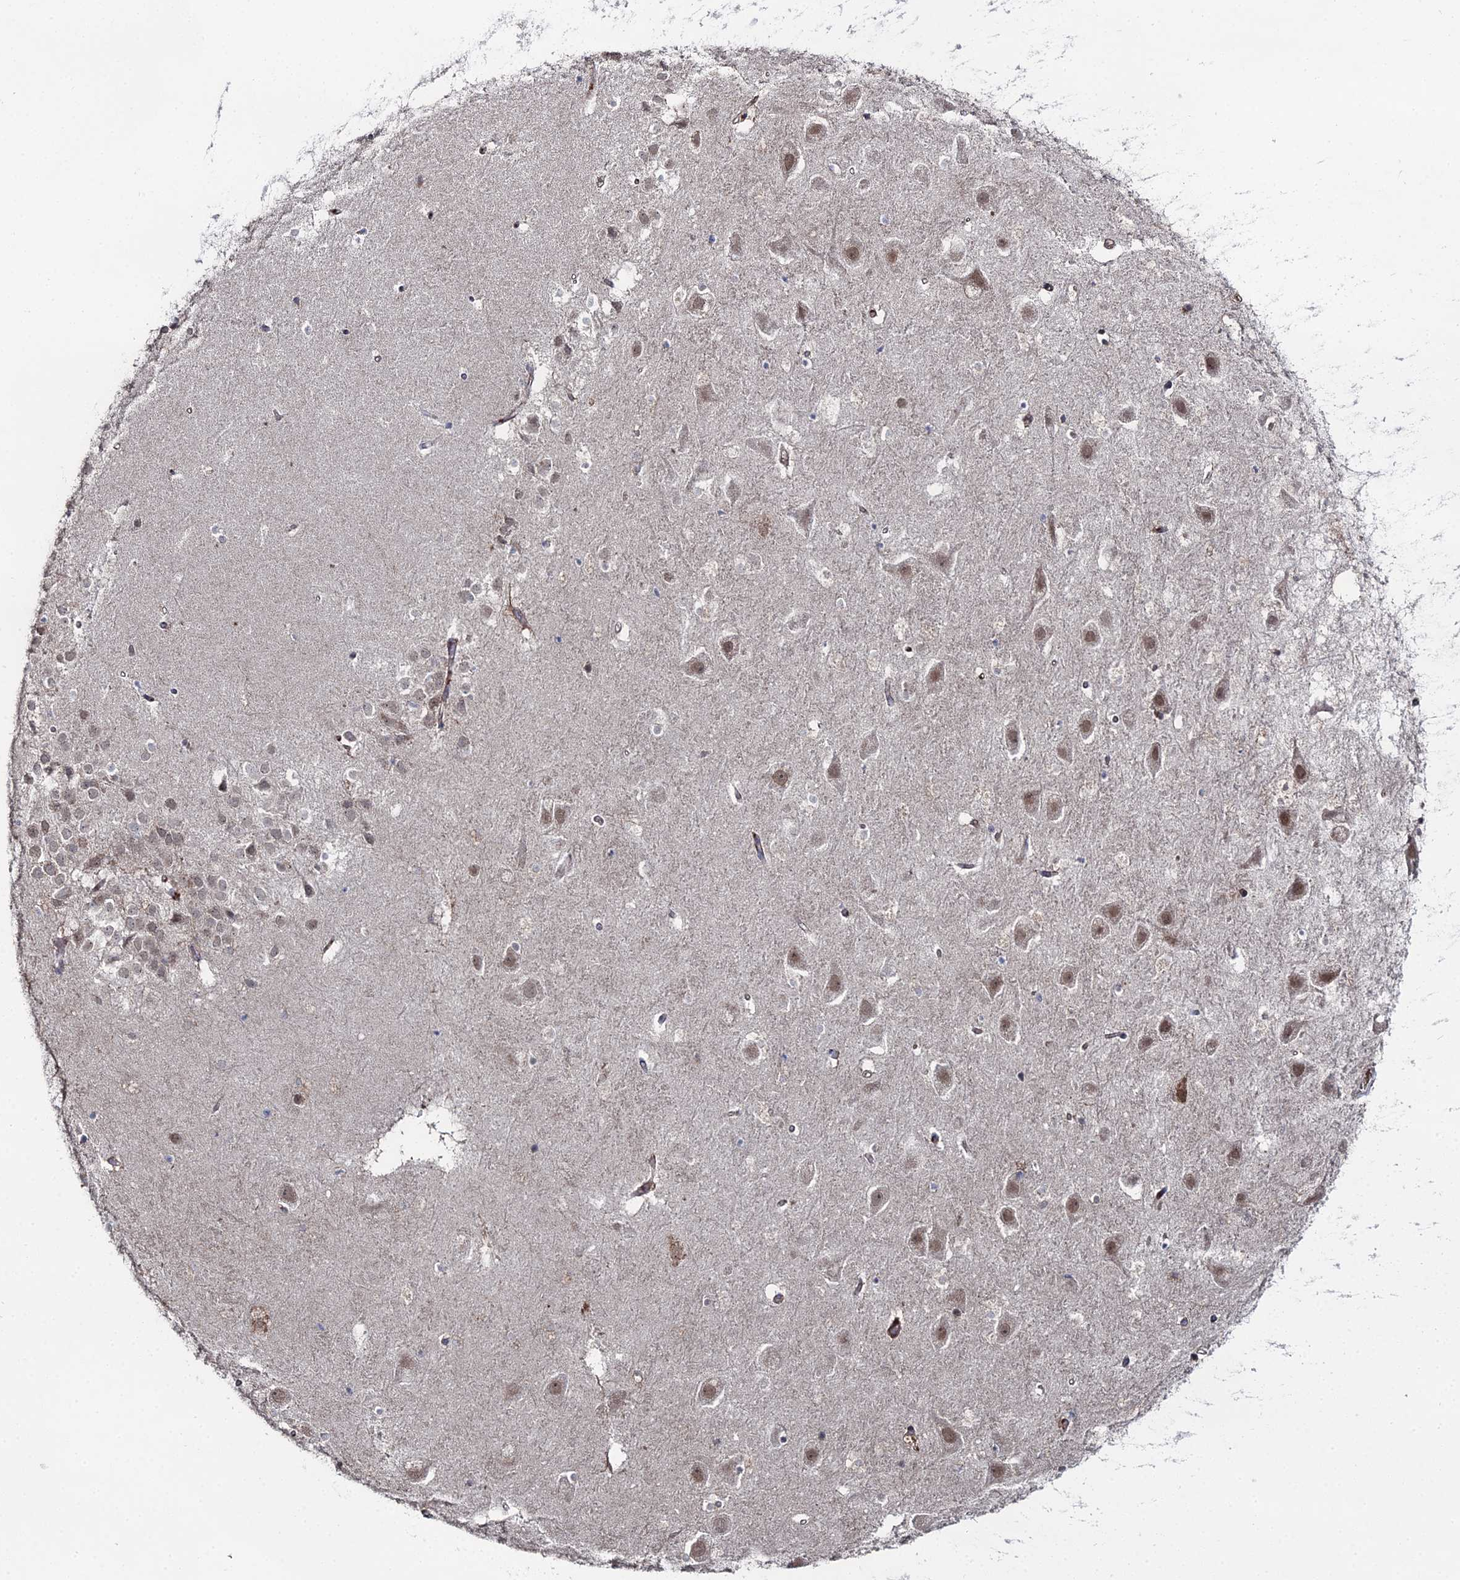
{"staining": {"intensity": "negative", "quantity": "none", "location": "none"}, "tissue": "hippocampus", "cell_type": "Glial cells", "image_type": "normal", "snomed": [{"axis": "morphology", "description": "Normal tissue, NOS"}, {"axis": "topography", "description": "Hippocampus"}], "caption": "Glial cells show no significant positivity in benign hippocampus. The staining was performed using DAB to visualize the protein expression in brown, while the nuclei were stained in blue with hematoxylin (Magnification: 20x).", "gene": "SGMS1", "patient": {"sex": "female", "age": 52}}